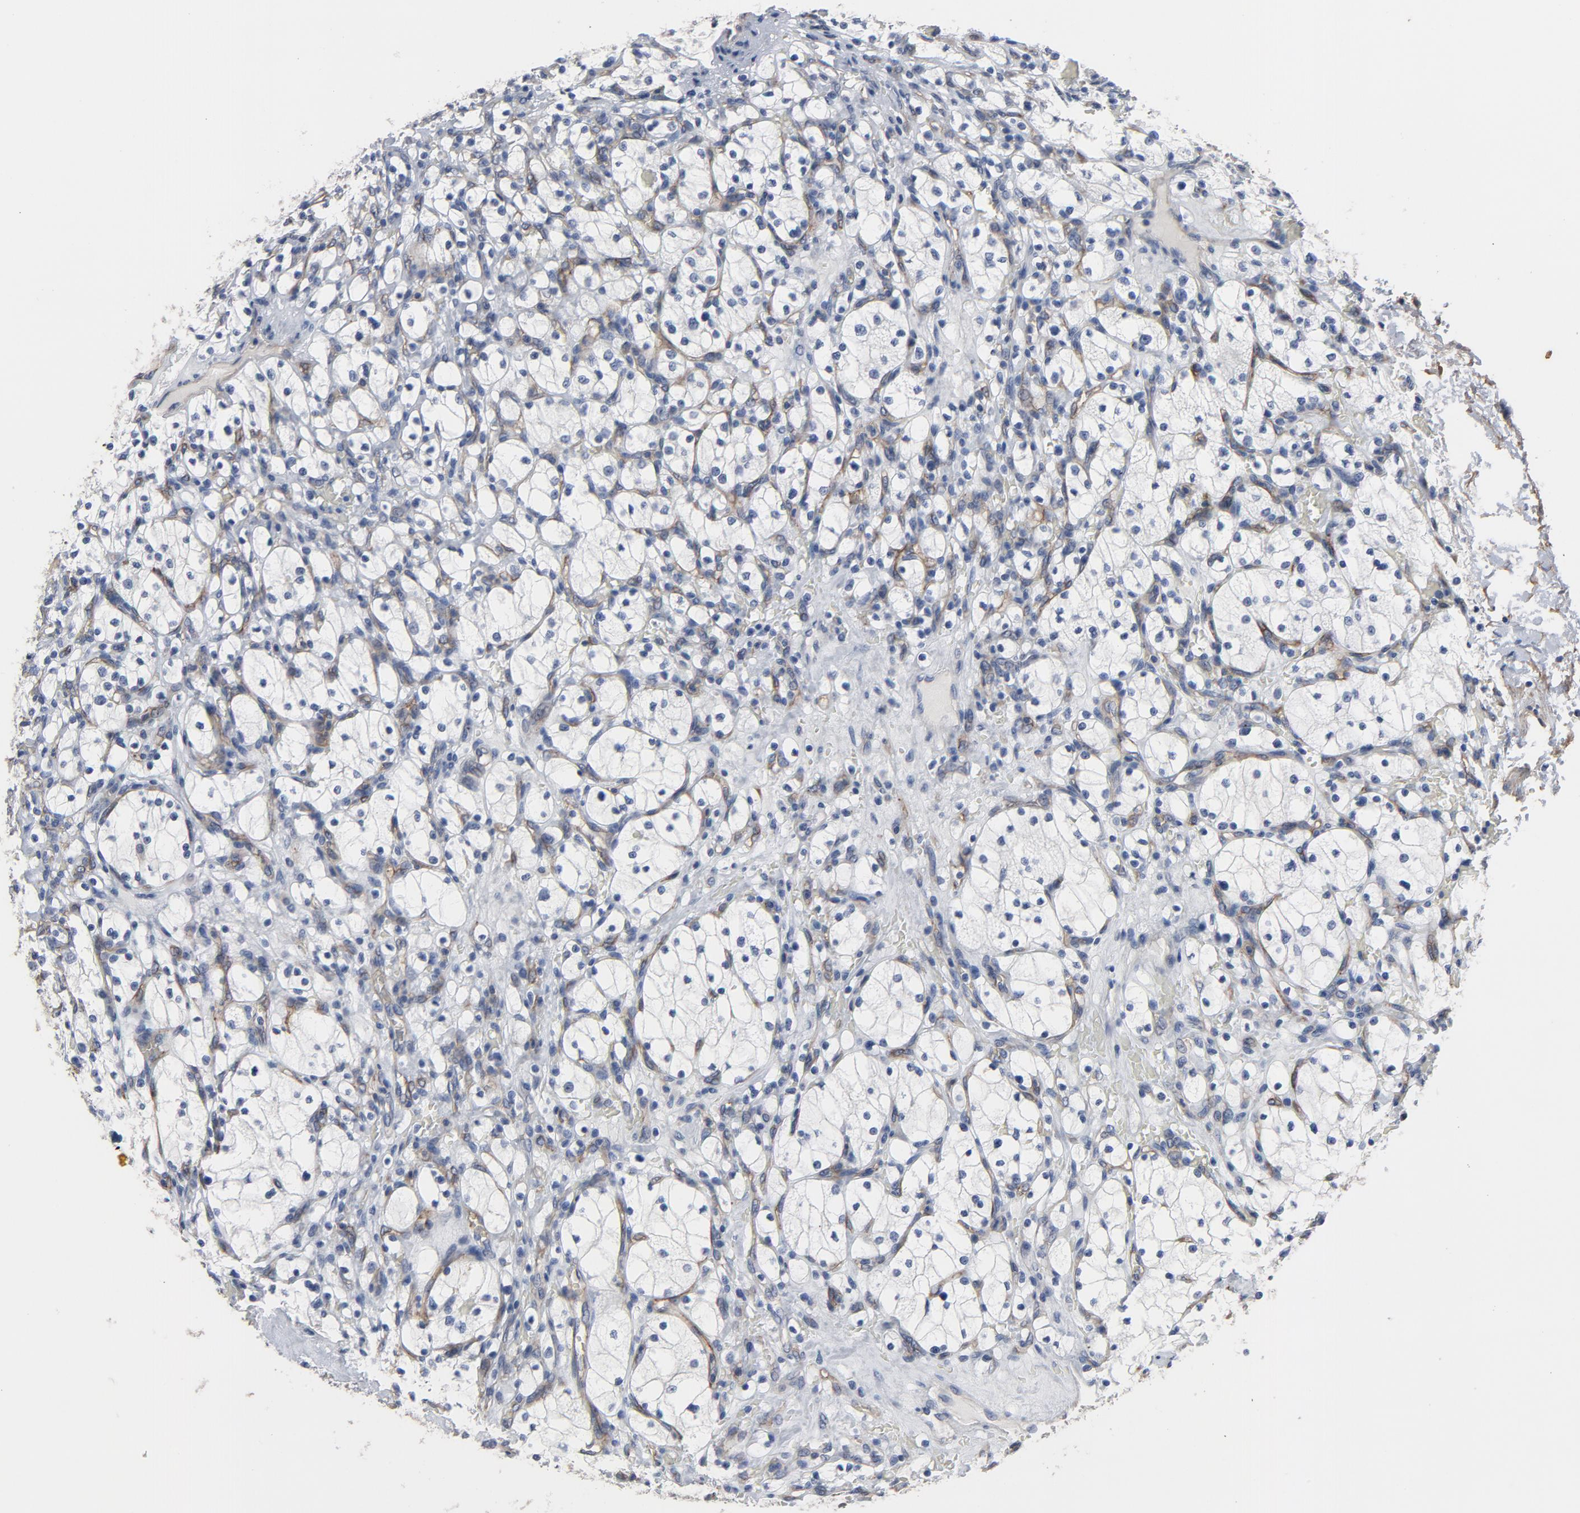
{"staining": {"intensity": "negative", "quantity": "none", "location": "none"}, "tissue": "renal cancer", "cell_type": "Tumor cells", "image_type": "cancer", "snomed": [{"axis": "morphology", "description": "Adenocarcinoma, NOS"}, {"axis": "topography", "description": "Kidney"}], "caption": "Tumor cells show no significant protein expression in renal adenocarcinoma. (DAB IHC visualized using brightfield microscopy, high magnification).", "gene": "KDR", "patient": {"sex": "female", "age": 83}}